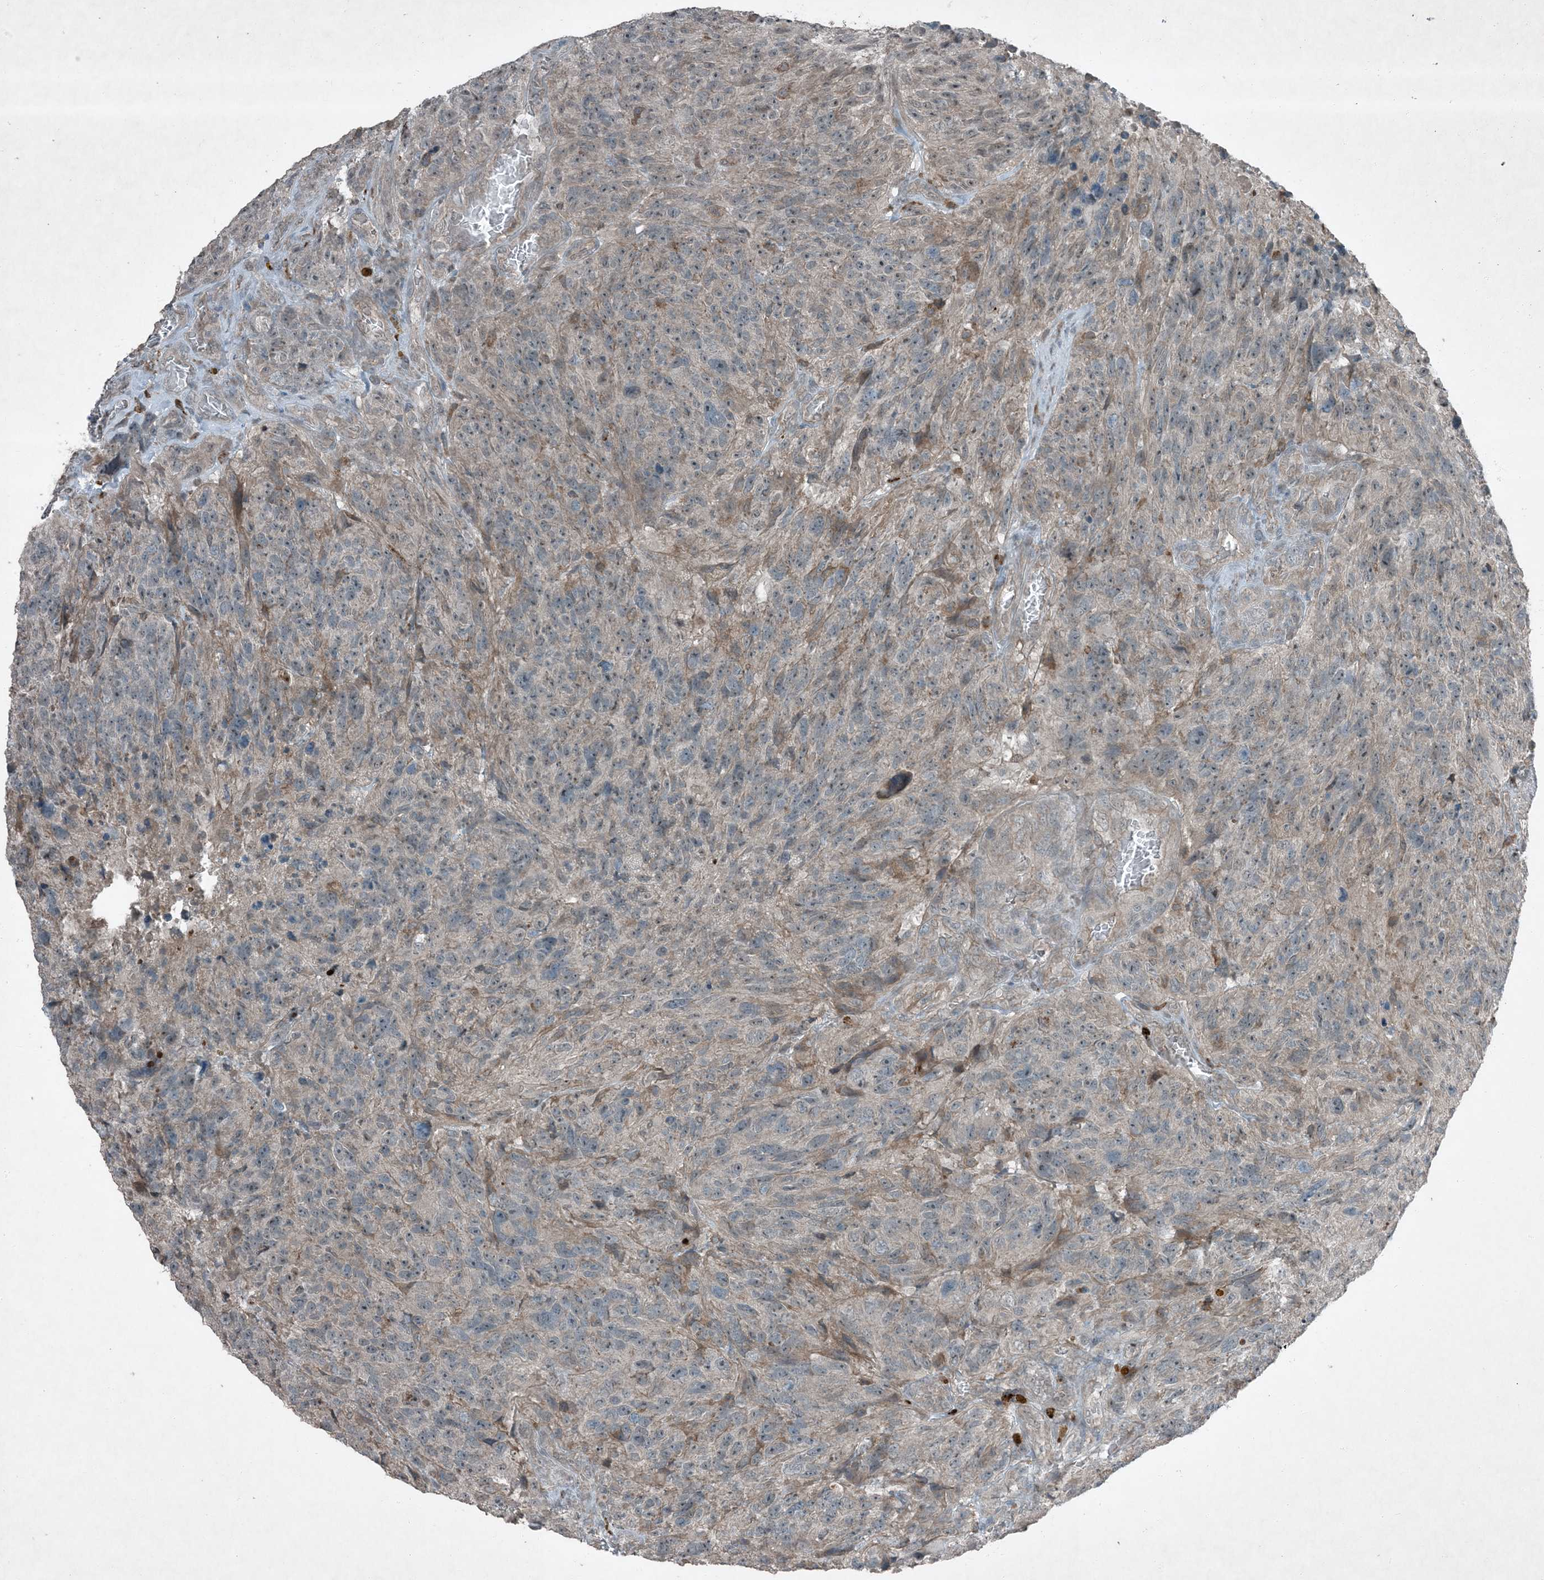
{"staining": {"intensity": "negative", "quantity": "none", "location": "none"}, "tissue": "glioma", "cell_type": "Tumor cells", "image_type": "cancer", "snomed": [{"axis": "morphology", "description": "Glioma, malignant, High grade"}, {"axis": "topography", "description": "Brain"}], "caption": "Tumor cells are negative for brown protein staining in high-grade glioma (malignant).", "gene": "MDN1", "patient": {"sex": "male", "age": 69}}